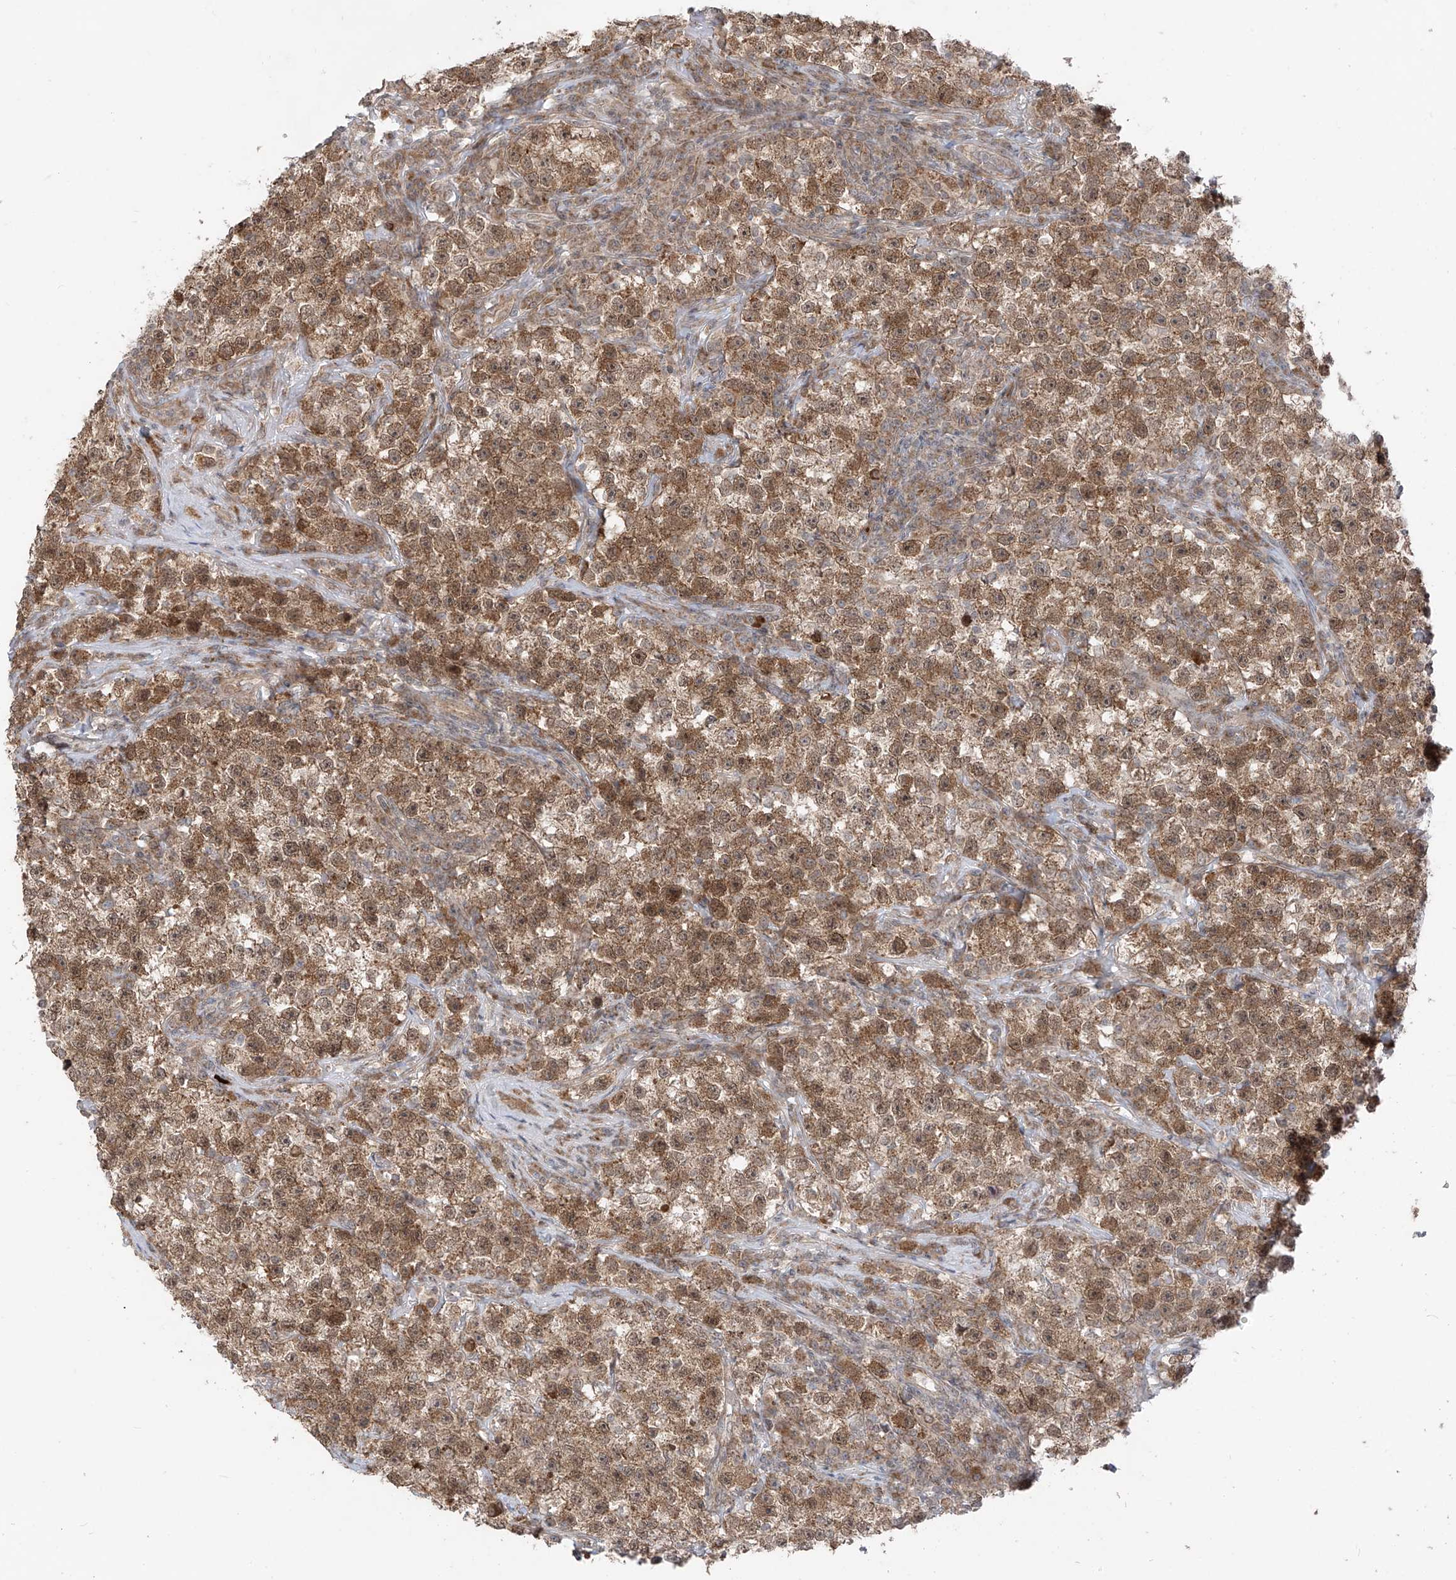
{"staining": {"intensity": "moderate", "quantity": ">75%", "location": "cytoplasmic/membranous"}, "tissue": "testis cancer", "cell_type": "Tumor cells", "image_type": "cancer", "snomed": [{"axis": "morphology", "description": "Seminoma, NOS"}, {"axis": "topography", "description": "Testis"}], "caption": "Immunohistochemistry (IHC) micrograph of neoplastic tissue: testis cancer (seminoma) stained using IHC exhibits medium levels of moderate protein expression localized specifically in the cytoplasmic/membranous of tumor cells, appearing as a cytoplasmic/membranous brown color.", "gene": "PDE11A", "patient": {"sex": "male", "age": 22}}